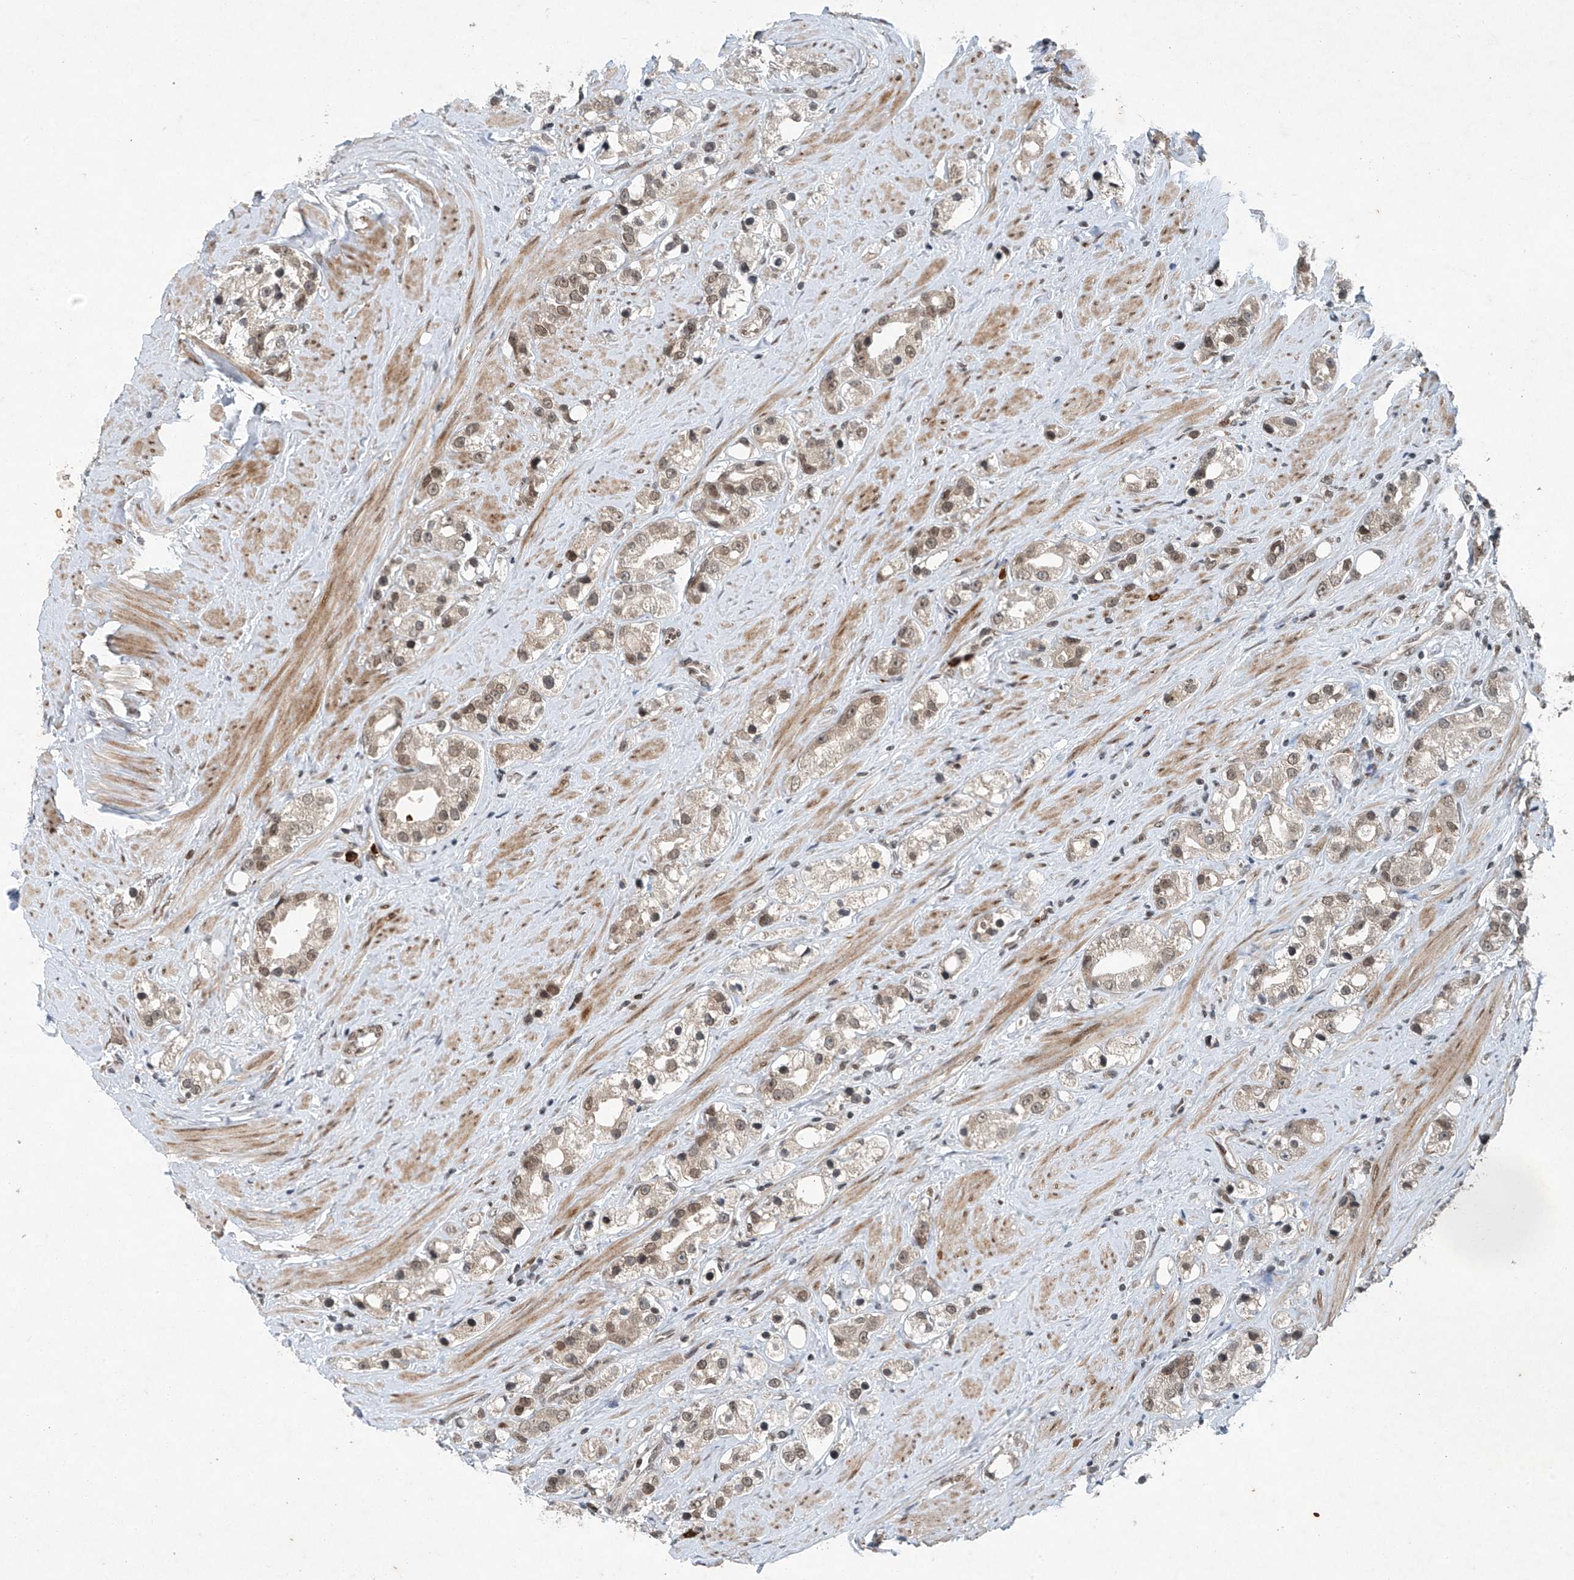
{"staining": {"intensity": "weak", "quantity": ">75%", "location": "cytoplasmic/membranous,nuclear"}, "tissue": "prostate cancer", "cell_type": "Tumor cells", "image_type": "cancer", "snomed": [{"axis": "morphology", "description": "Adenocarcinoma, NOS"}, {"axis": "topography", "description": "Prostate"}], "caption": "Immunohistochemistry (IHC) histopathology image of neoplastic tissue: prostate adenocarcinoma stained using IHC reveals low levels of weak protein expression localized specifically in the cytoplasmic/membranous and nuclear of tumor cells, appearing as a cytoplasmic/membranous and nuclear brown color.", "gene": "TAF8", "patient": {"sex": "male", "age": 79}}